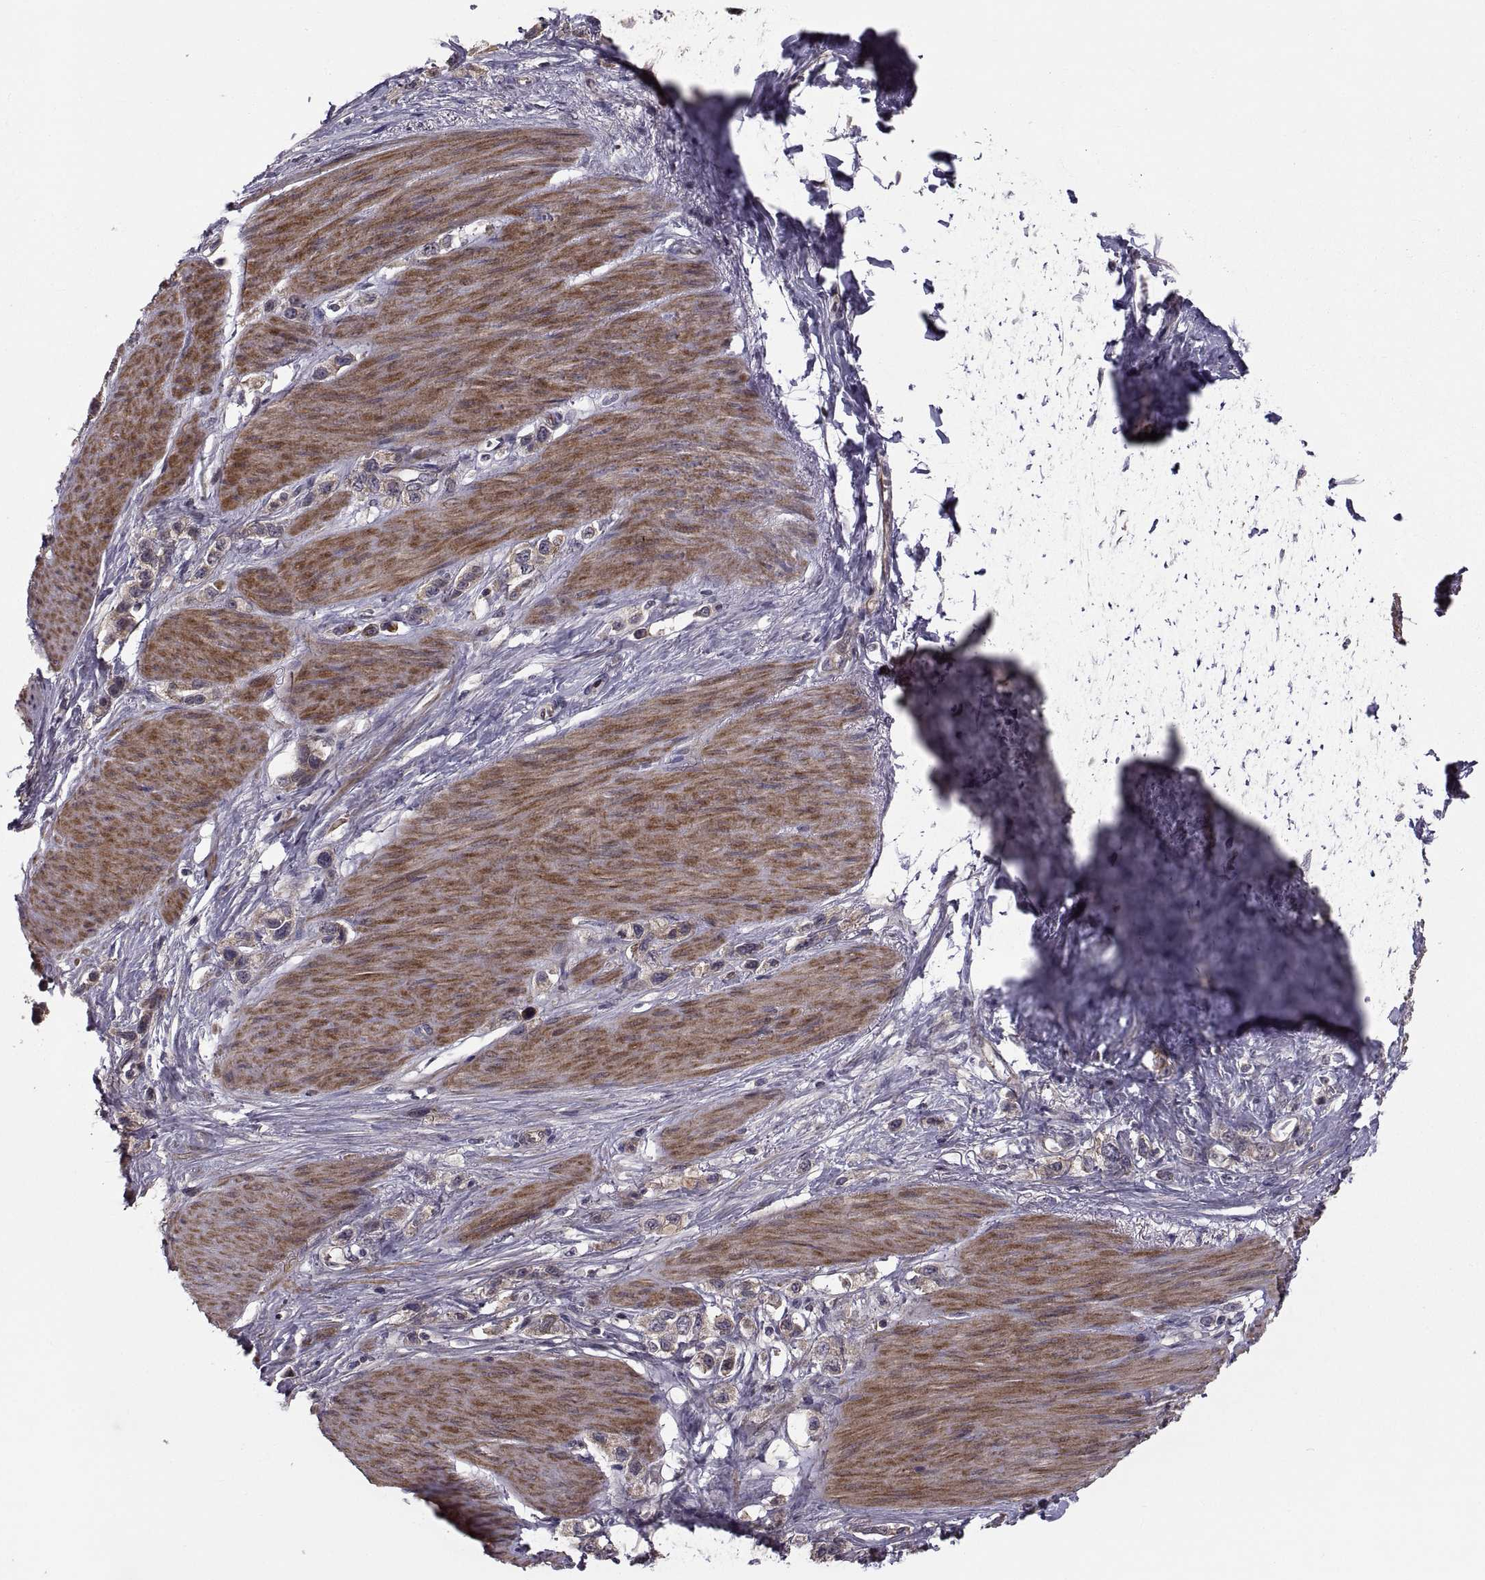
{"staining": {"intensity": "weak", "quantity": "25%-75%", "location": "cytoplasmic/membranous"}, "tissue": "stomach cancer", "cell_type": "Tumor cells", "image_type": "cancer", "snomed": [{"axis": "morphology", "description": "Normal tissue, NOS"}, {"axis": "morphology", "description": "Adenocarcinoma, NOS"}, {"axis": "morphology", "description": "Adenocarcinoma, High grade"}, {"axis": "topography", "description": "Stomach, upper"}, {"axis": "topography", "description": "Stomach"}], "caption": "Immunohistochemical staining of human adenocarcinoma (high-grade) (stomach) shows weak cytoplasmic/membranous protein positivity in about 25%-75% of tumor cells. The staining is performed using DAB (3,3'-diaminobenzidine) brown chromogen to label protein expression. The nuclei are counter-stained blue using hematoxylin.", "gene": "PMM2", "patient": {"sex": "female", "age": 65}}